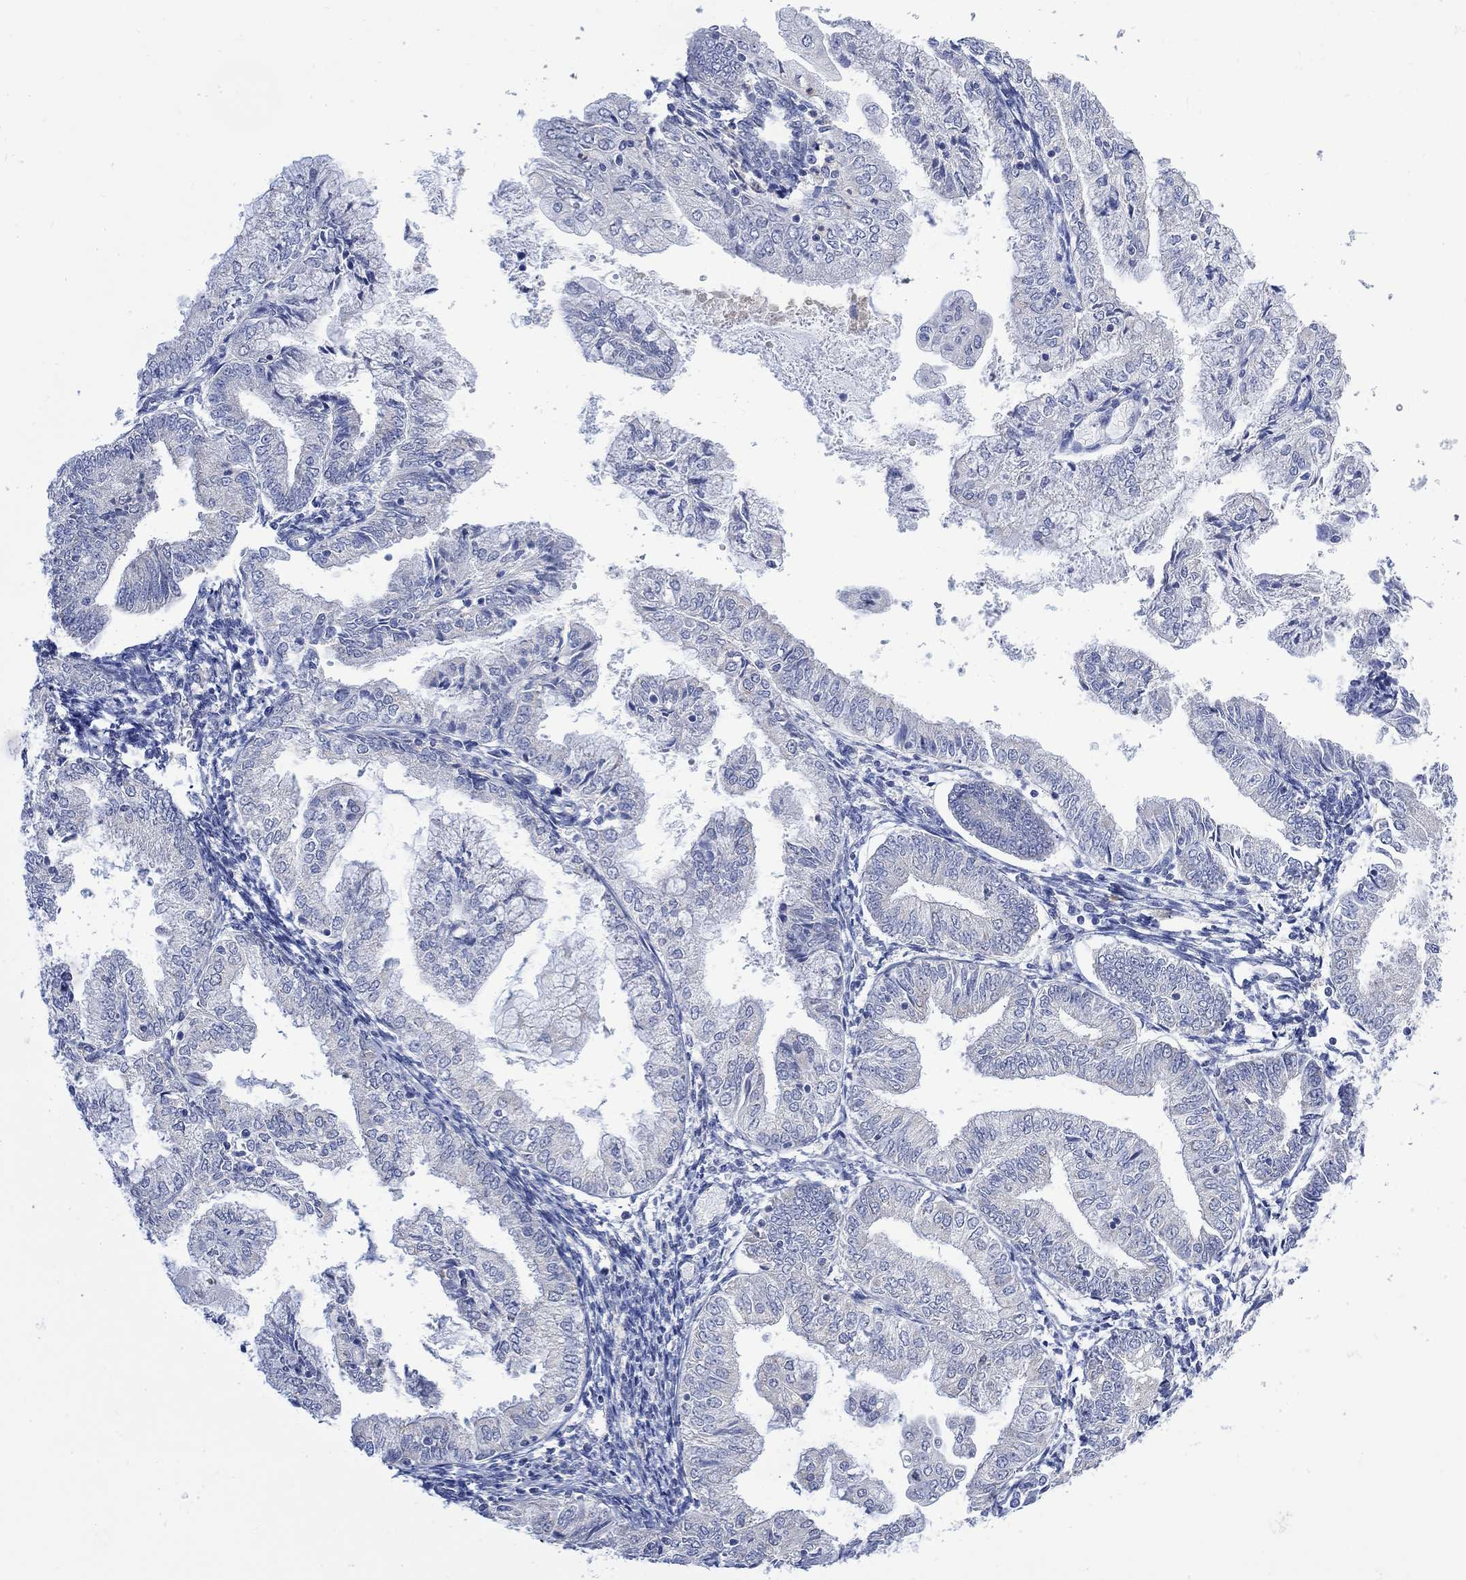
{"staining": {"intensity": "negative", "quantity": "none", "location": "none"}, "tissue": "endometrial cancer", "cell_type": "Tumor cells", "image_type": "cancer", "snomed": [{"axis": "morphology", "description": "Adenocarcinoma, NOS"}, {"axis": "topography", "description": "Endometrium"}], "caption": "A photomicrograph of human endometrial cancer (adenocarcinoma) is negative for staining in tumor cells. The staining is performed using DAB (3,3'-diaminobenzidine) brown chromogen with nuclei counter-stained in using hematoxylin.", "gene": "FBP2", "patient": {"sex": "female", "age": 56}}